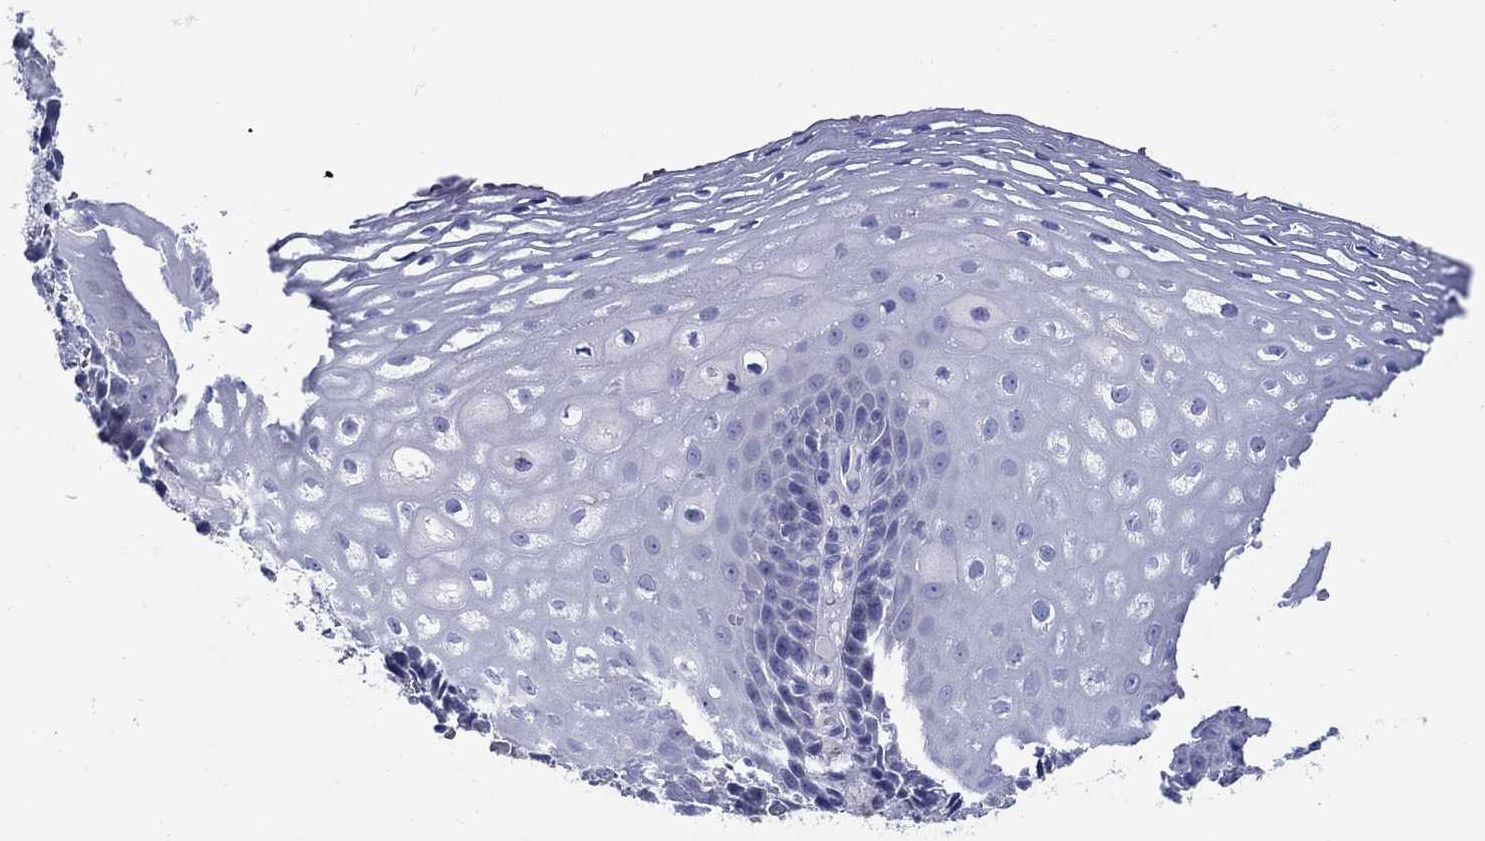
{"staining": {"intensity": "negative", "quantity": "none", "location": "none"}, "tissue": "esophagus", "cell_type": "Squamous epithelial cells", "image_type": "normal", "snomed": [{"axis": "morphology", "description": "Normal tissue, NOS"}, {"axis": "topography", "description": "Esophagus"}], "caption": "IHC photomicrograph of normal esophagus: human esophagus stained with DAB (3,3'-diaminobenzidine) shows no significant protein staining in squamous epithelial cells. Nuclei are stained in blue.", "gene": "REEP2", "patient": {"sex": "male", "age": 76}}